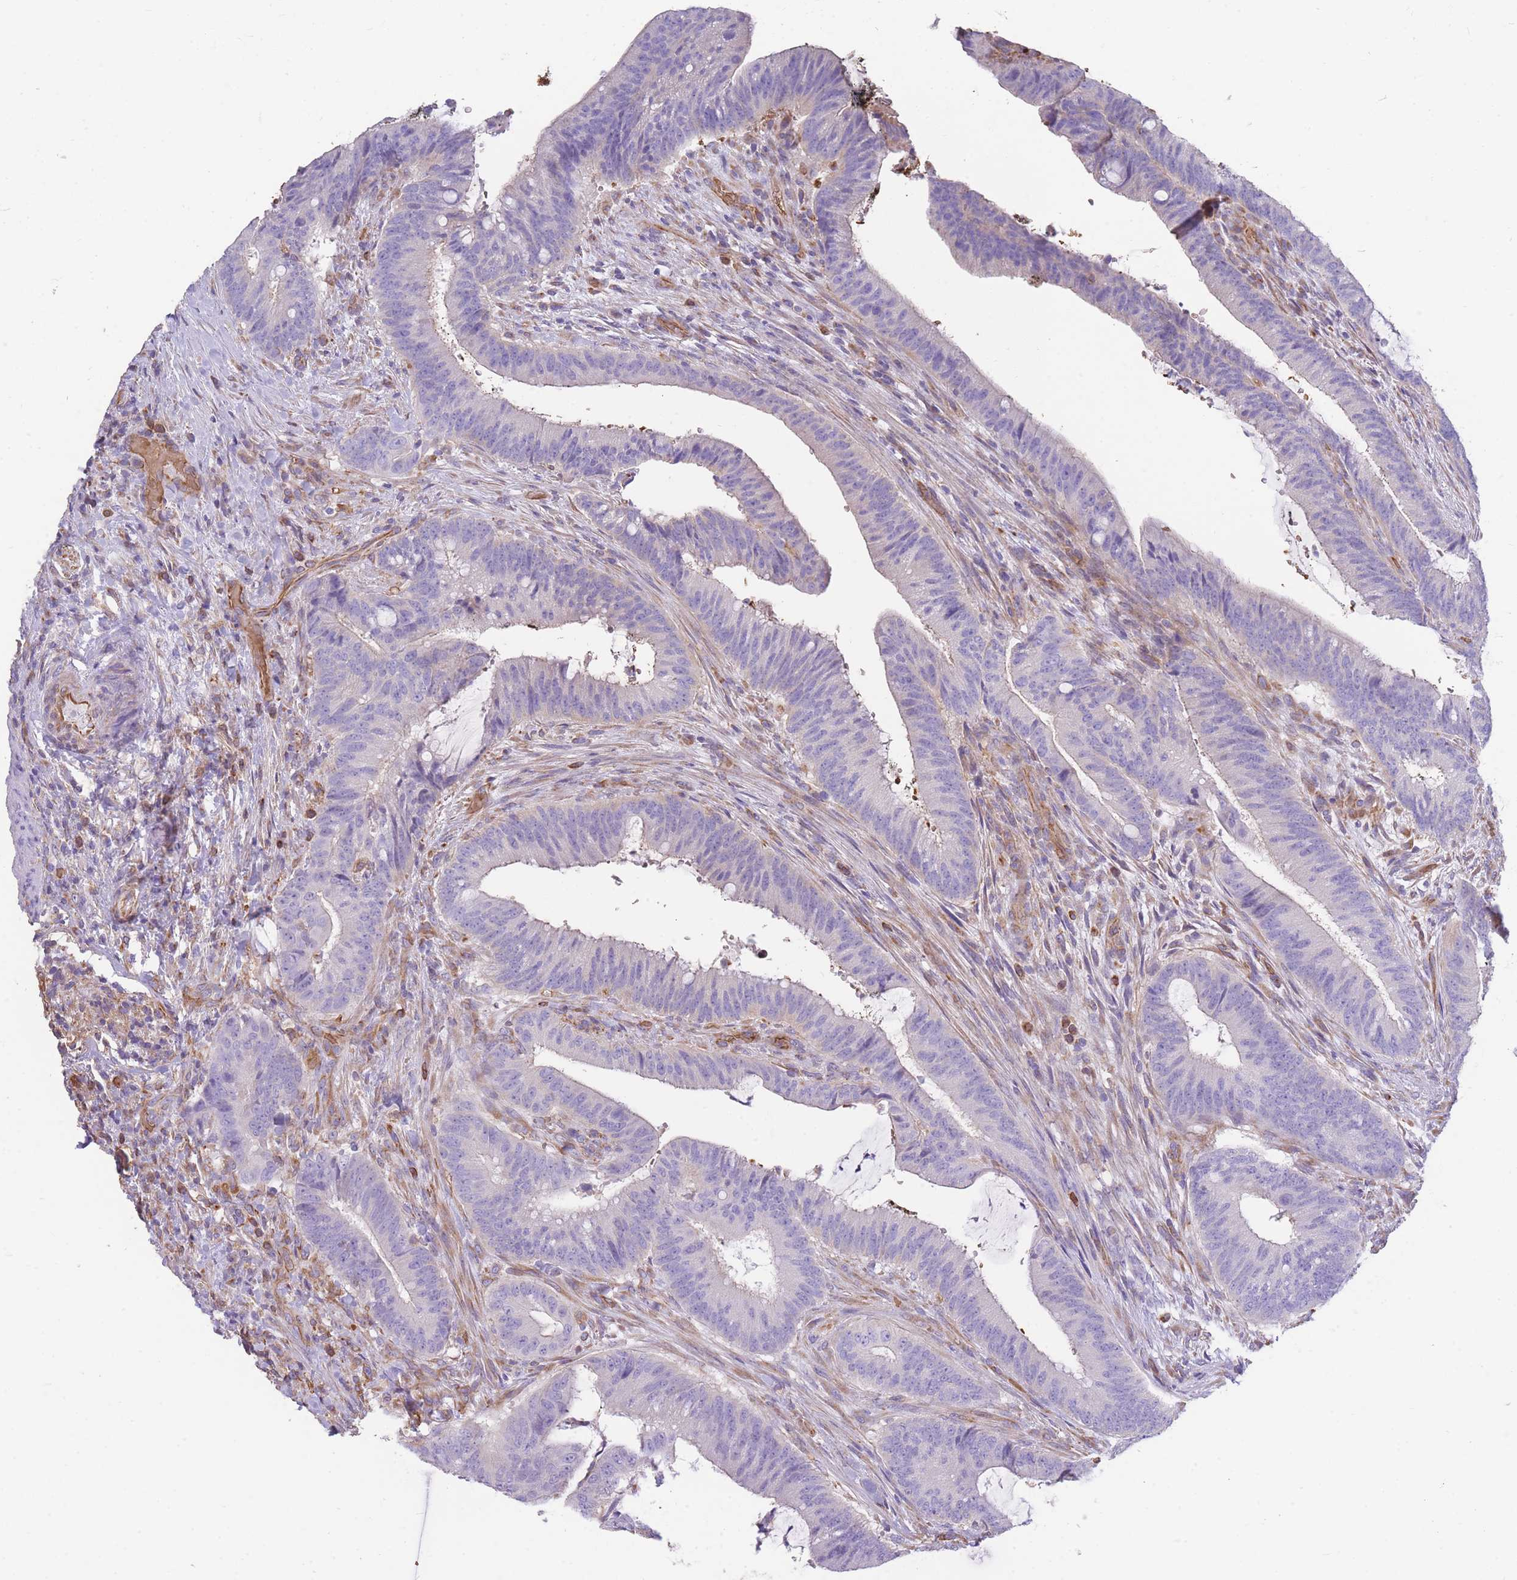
{"staining": {"intensity": "negative", "quantity": "none", "location": "none"}, "tissue": "colorectal cancer", "cell_type": "Tumor cells", "image_type": "cancer", "snomed": [{"axis": "morphology", "description": "Adenocarcinoma, NOS"}, {"axis": "topography", "description": "Colon"}], "caption": "The immunohistochemistry (IHC) histopathology image has no significant staining in tumor cells of adenocarcinoma (colorectal) tissue.", "gene": "ANKRD53", "patient": {"sex": "female", "age": 43}}